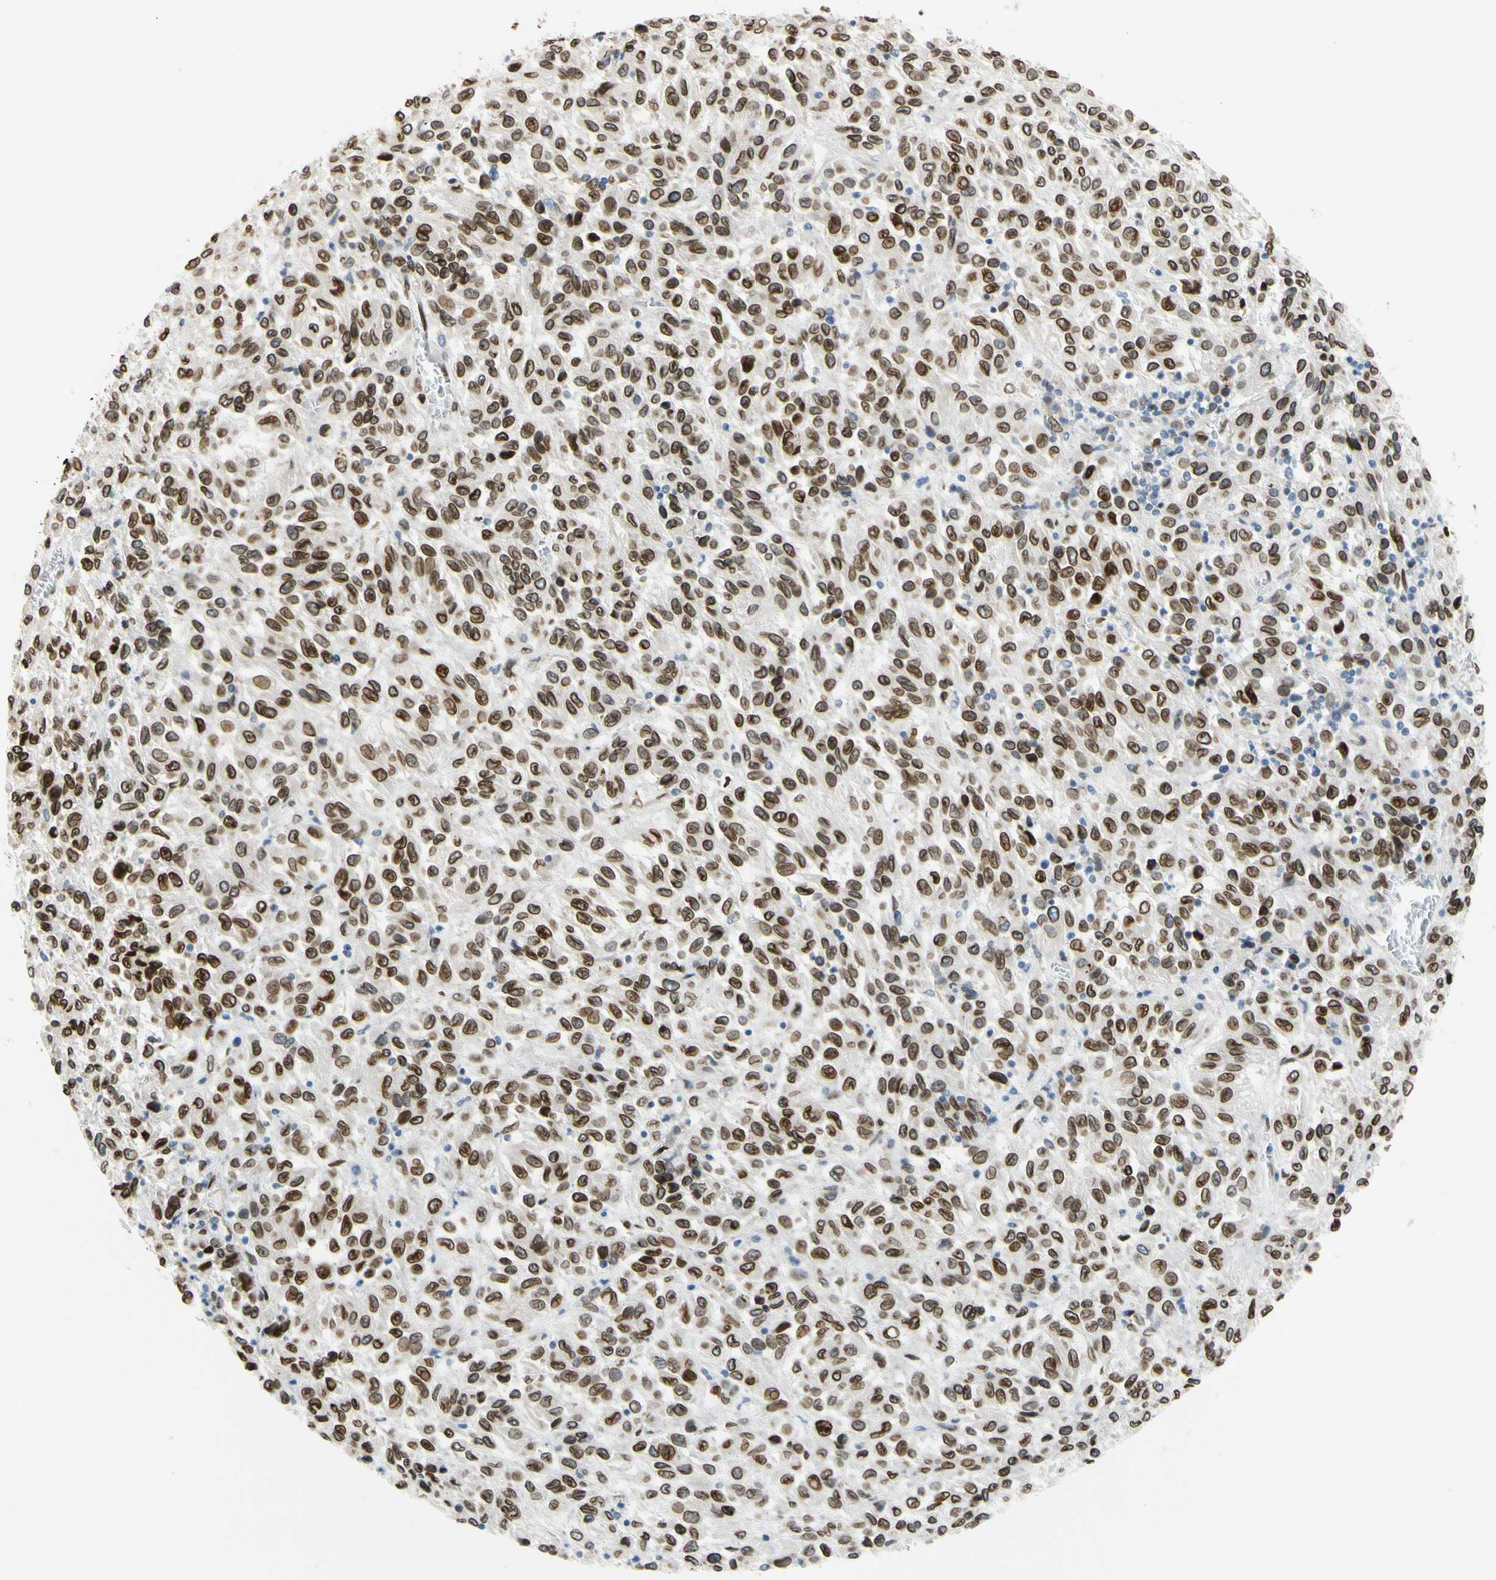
{"staining": {"intensity": "strong", "quantity": ">75%", "location": "cytoplasmic/membranous,nuclear"}, "tissue": "melanoma", "cell_type": "Tumor cells", "image_type": "cancer", "snomed": [{"axis": "morphology", "description": "Malignant melanoma, Metastatic site"}, {"axis": "topography", "description": "Lung"}], "caption": "Immunohistochemical staining of malignant melanoma (metastatic site) demonstrates high levels of strong cytoplasmic/membranous and nuclear expression in approximately >75% of tumor cells.", "gene": "SUN1", "patient": {"sex": "male", "age": 64}}